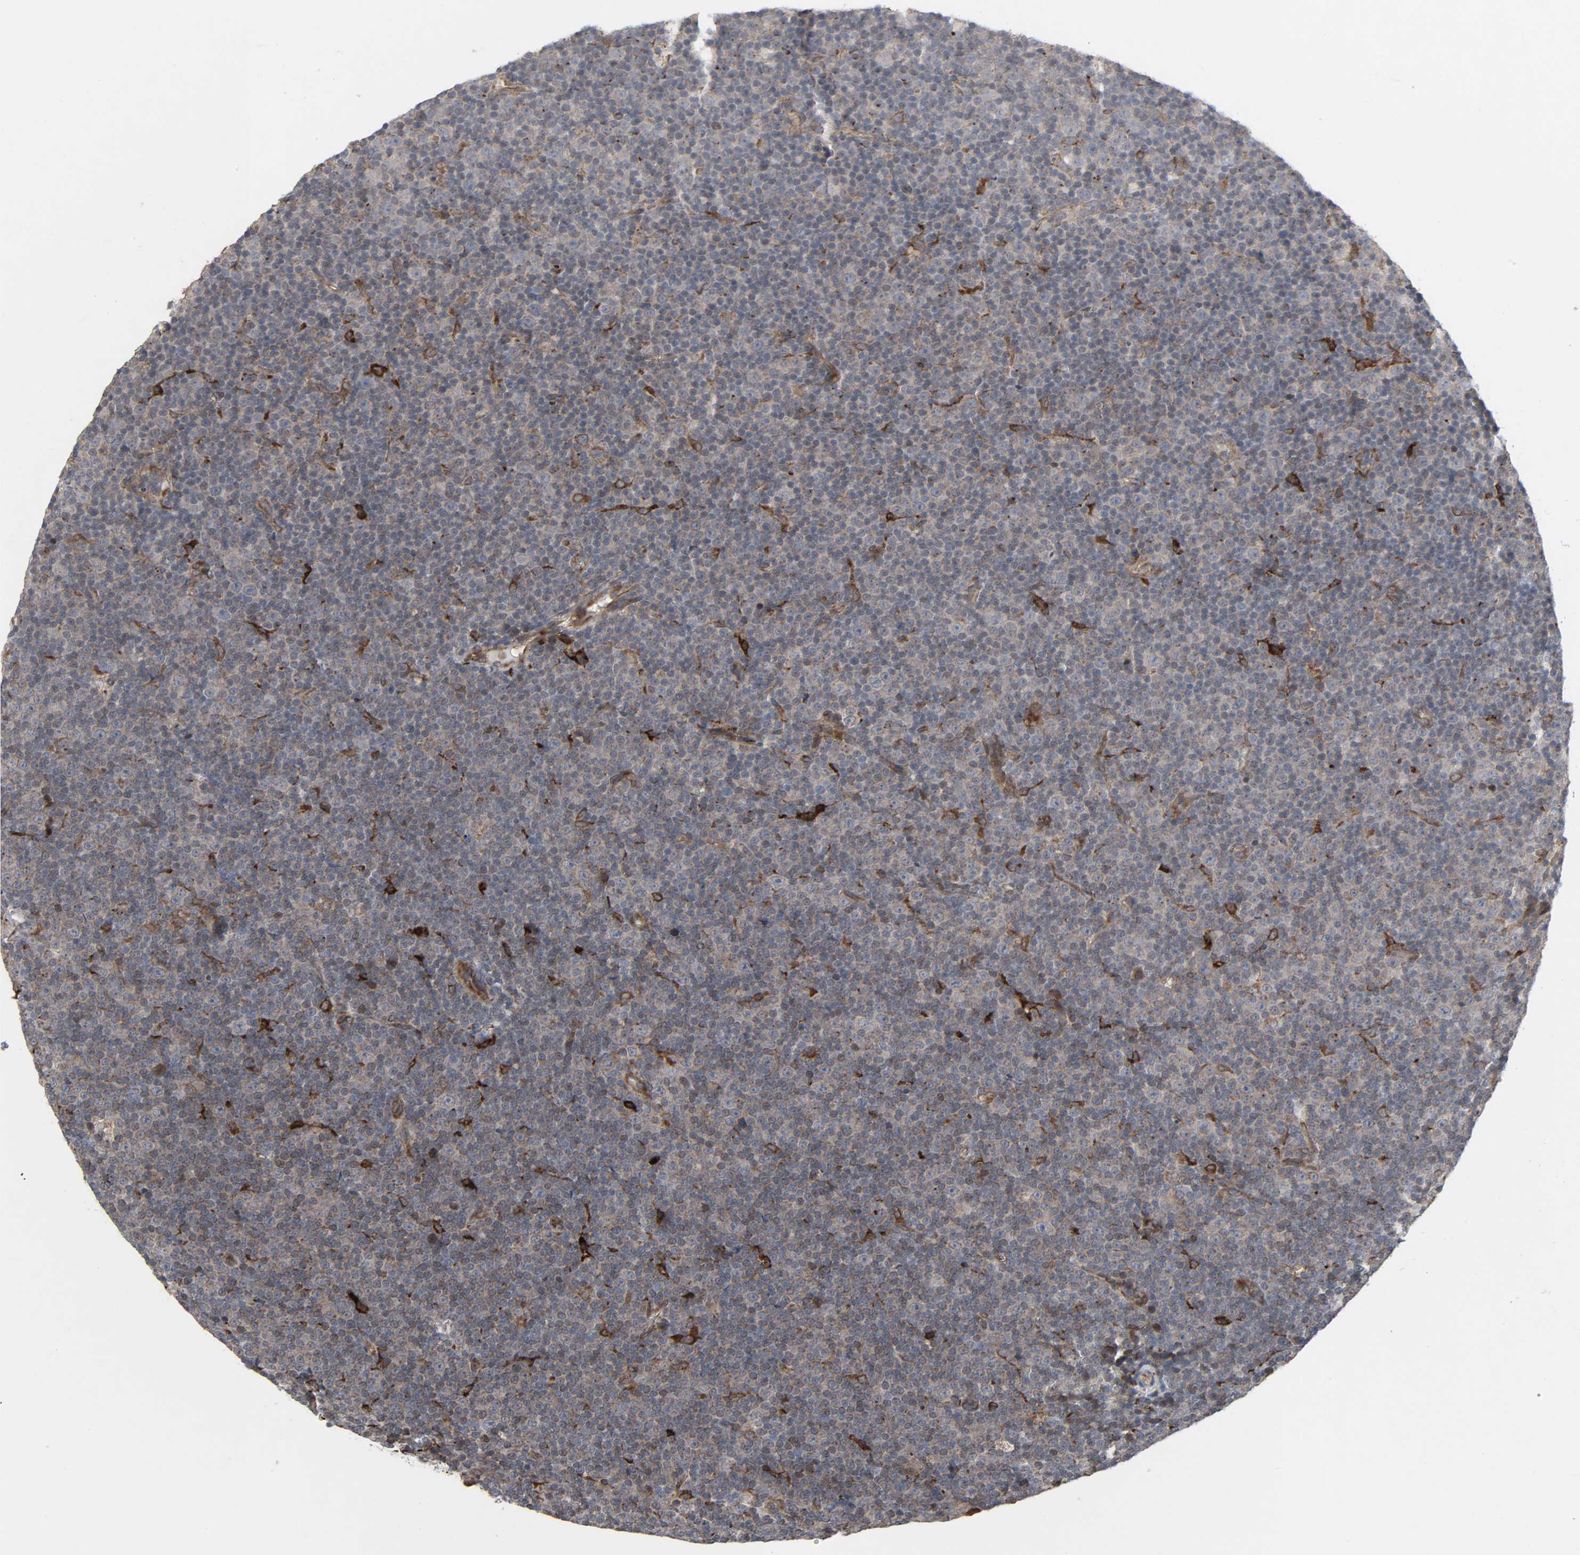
{"staining": {"intensity": "moderate", "quantity": "<25%", "location": "cytoplasmic/membranous"}, "tissue": "lymphoma", "cell_type": "Tumor cells", "image_type": "cancer", "snomed": [{"axis": "morphology", "description": "Malignant lymphoma, non-Hodgkin's type, Low grade"}, {"axis": "topography", "description": "Lymph node"}], "caption": "Protein analysis of low-grade malignant lymphoma, non-Hodgkin's type tissue exhibits moderate cytoplasmic/membranous positivity in about <25% of tumor cells. Using DAB (brown) and hematoxylin (blue) stains, captured at high magnification using brightfield microscopy.", "gene": "ADCY4", "patient": {"sex": "female", "age": 67}}